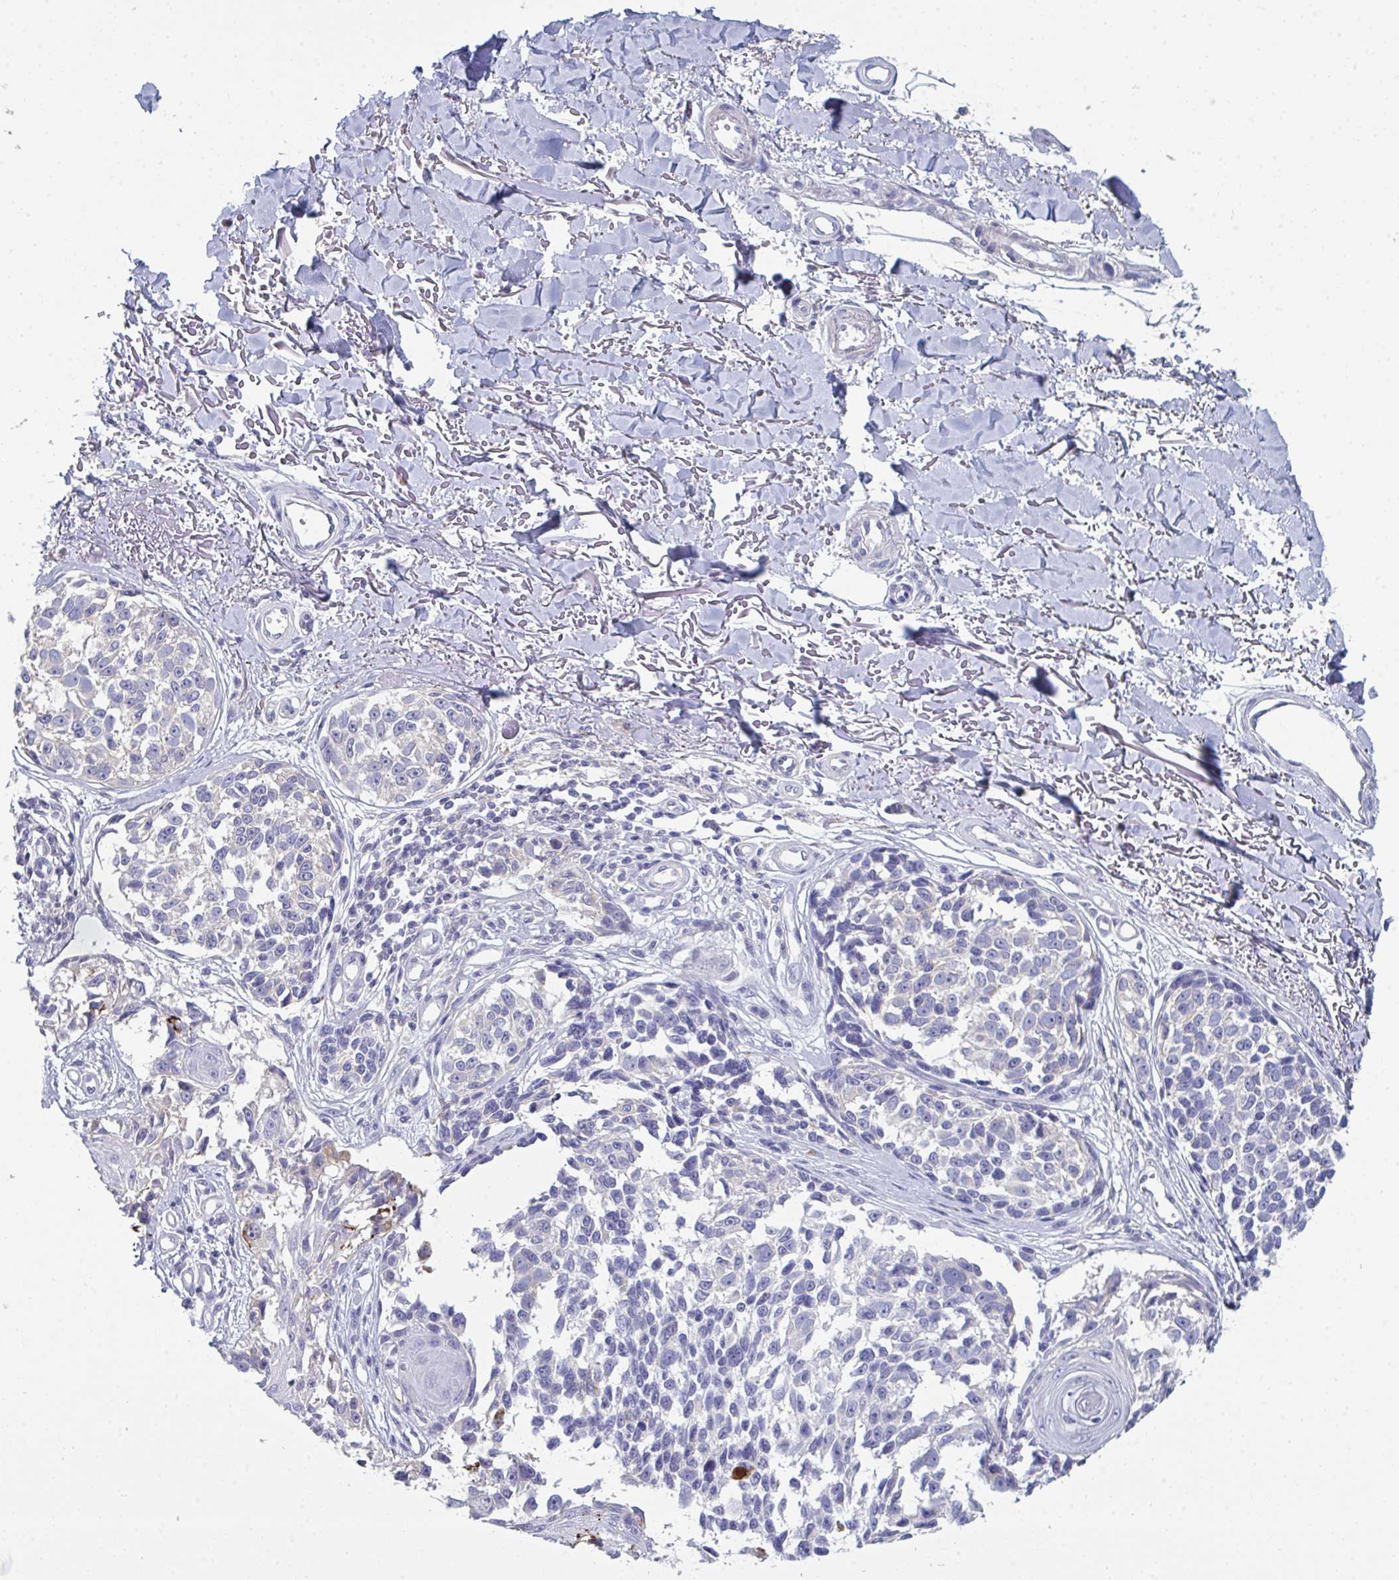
{"staining": {"intensity": "negative", "quantity": "none", "location": "none"}, "tissue": "melanoma", "cell_type": "Tumor cells", "image_type": "cancer", "snomed": [{"axis": "morphology", "description": "Malignant melanoma, NOS"}, {"axis": "topography", "description": "Skin"}], "caption": "Malignant melanoma was stained to show a protein in brown. There is no significant staining in tumor cells. (Stains: DAB immunohistochemistry (IHC) with hematoxylin counter stain, Microscopy: brightfield microscopy at high magnification).", "gene": "HGFAC", "patient": {"sex": "male", "age": 73}}